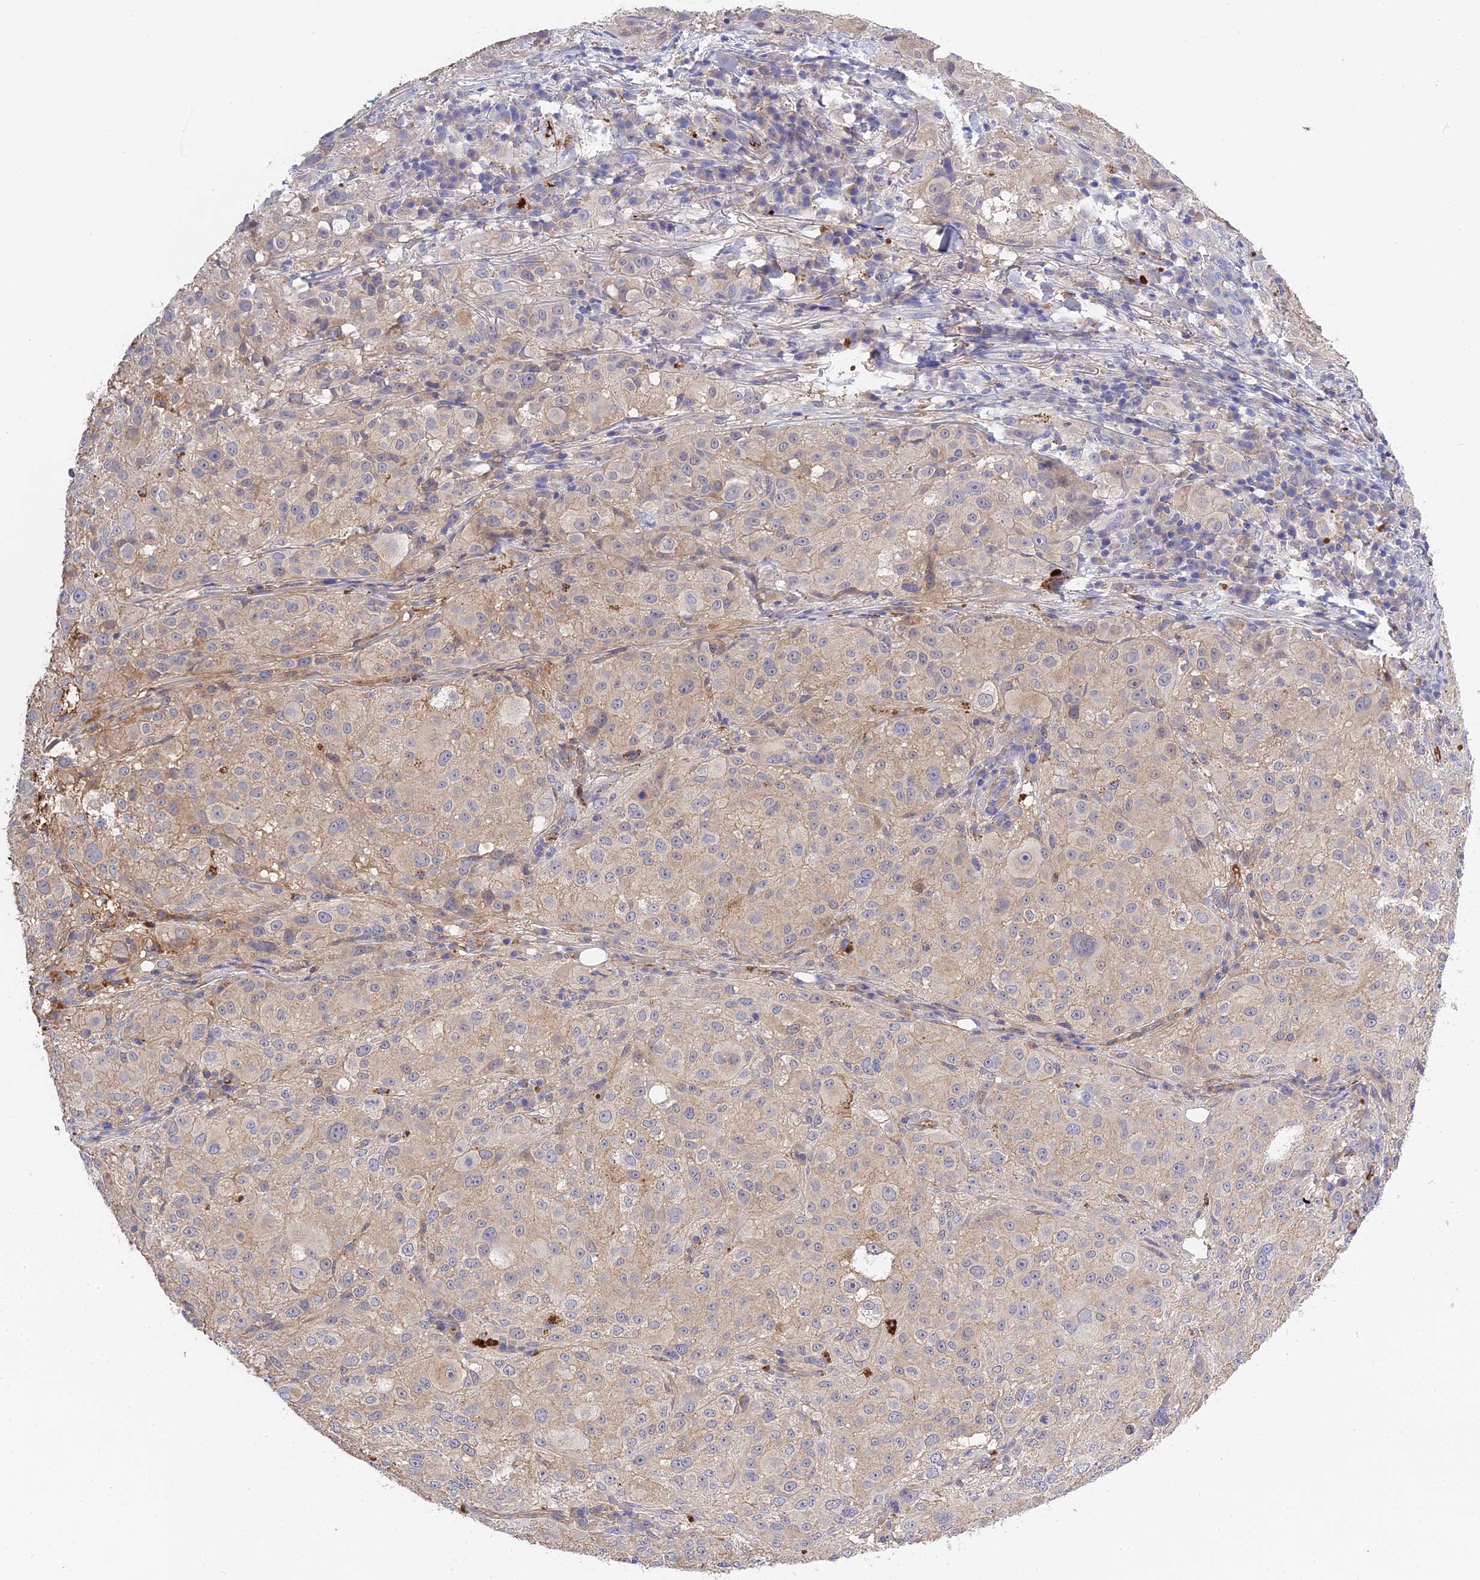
{"staining": {"intensity": "weak", "quantity": "25%-75%", "location": "cytoplasmic/membranous"}, "tissue": "melanoma", "cell_type": "Tumor cells", "image_type": "cancer", "snomed": [{"axis": "morphology", "description": "Necrosis, NOS"}, {"axis": "morphology", "description": "Malignant melanoma, NOS"}, {"axis": "topography", "description": "Skin"}], "caption": "Weak cytoplasmic/membranous protein staining is present in about 25%-75% of tumor cells in melanoma.", "gene": "PZP", "patient": {"sex": "female", "age": 87}}